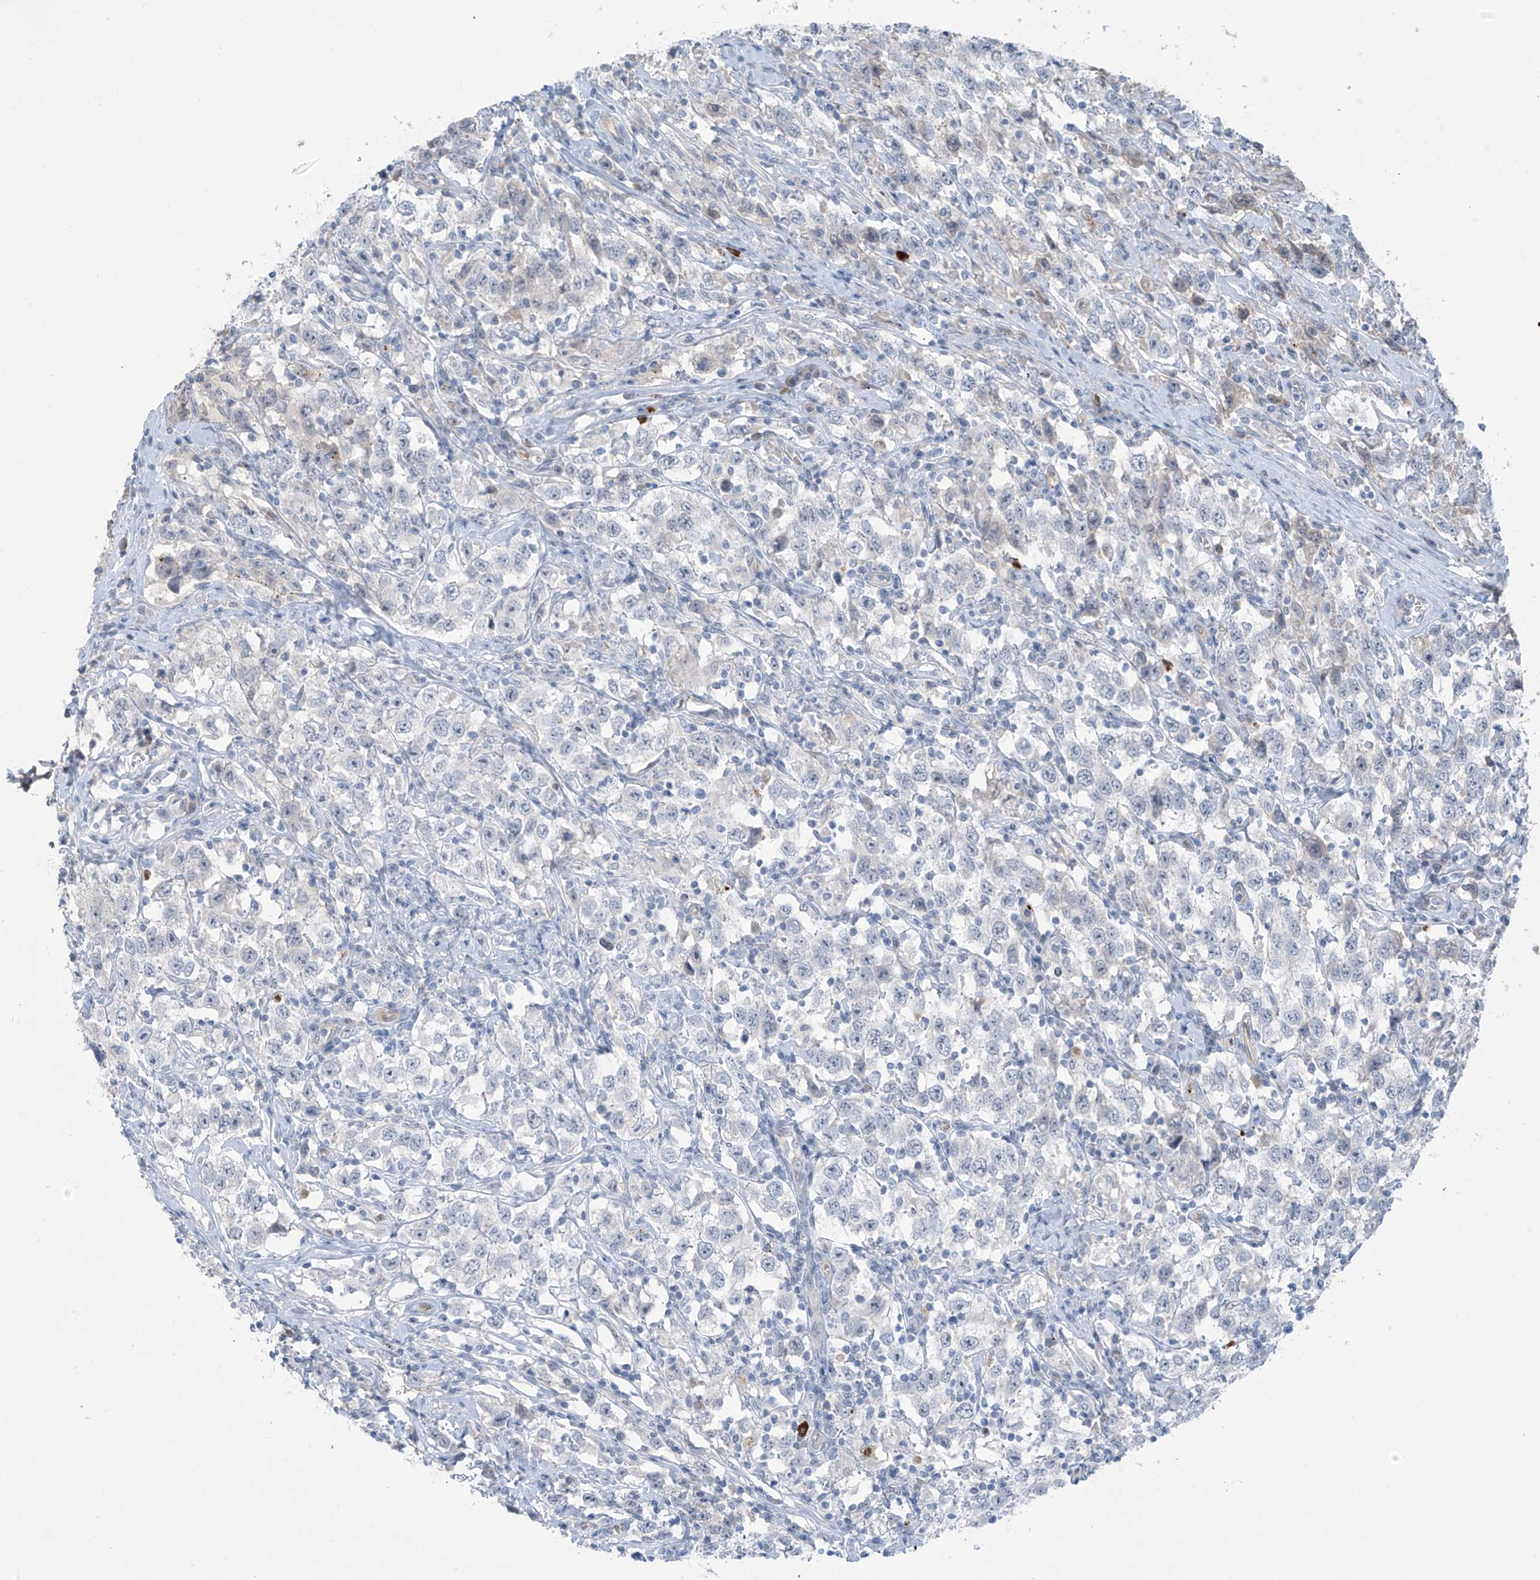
{"staining": {"intensity": "negative", "quantity": "none", "location": "none"}, "tissue": "testis cancer", "cell_type": "Tumor cells", "image_type": "cancer", "snomed": [{"axis": "morphology", "description": "Seminoma, NOS"}, {"axis": "topography", "description": "Testis"}], "caption": "The IHC micrograph has no significant positivity in tumor cells of seminoma (testis) tissue.", "gene": "ZNF793", "patient": {"sex": "male", "age": 41}}